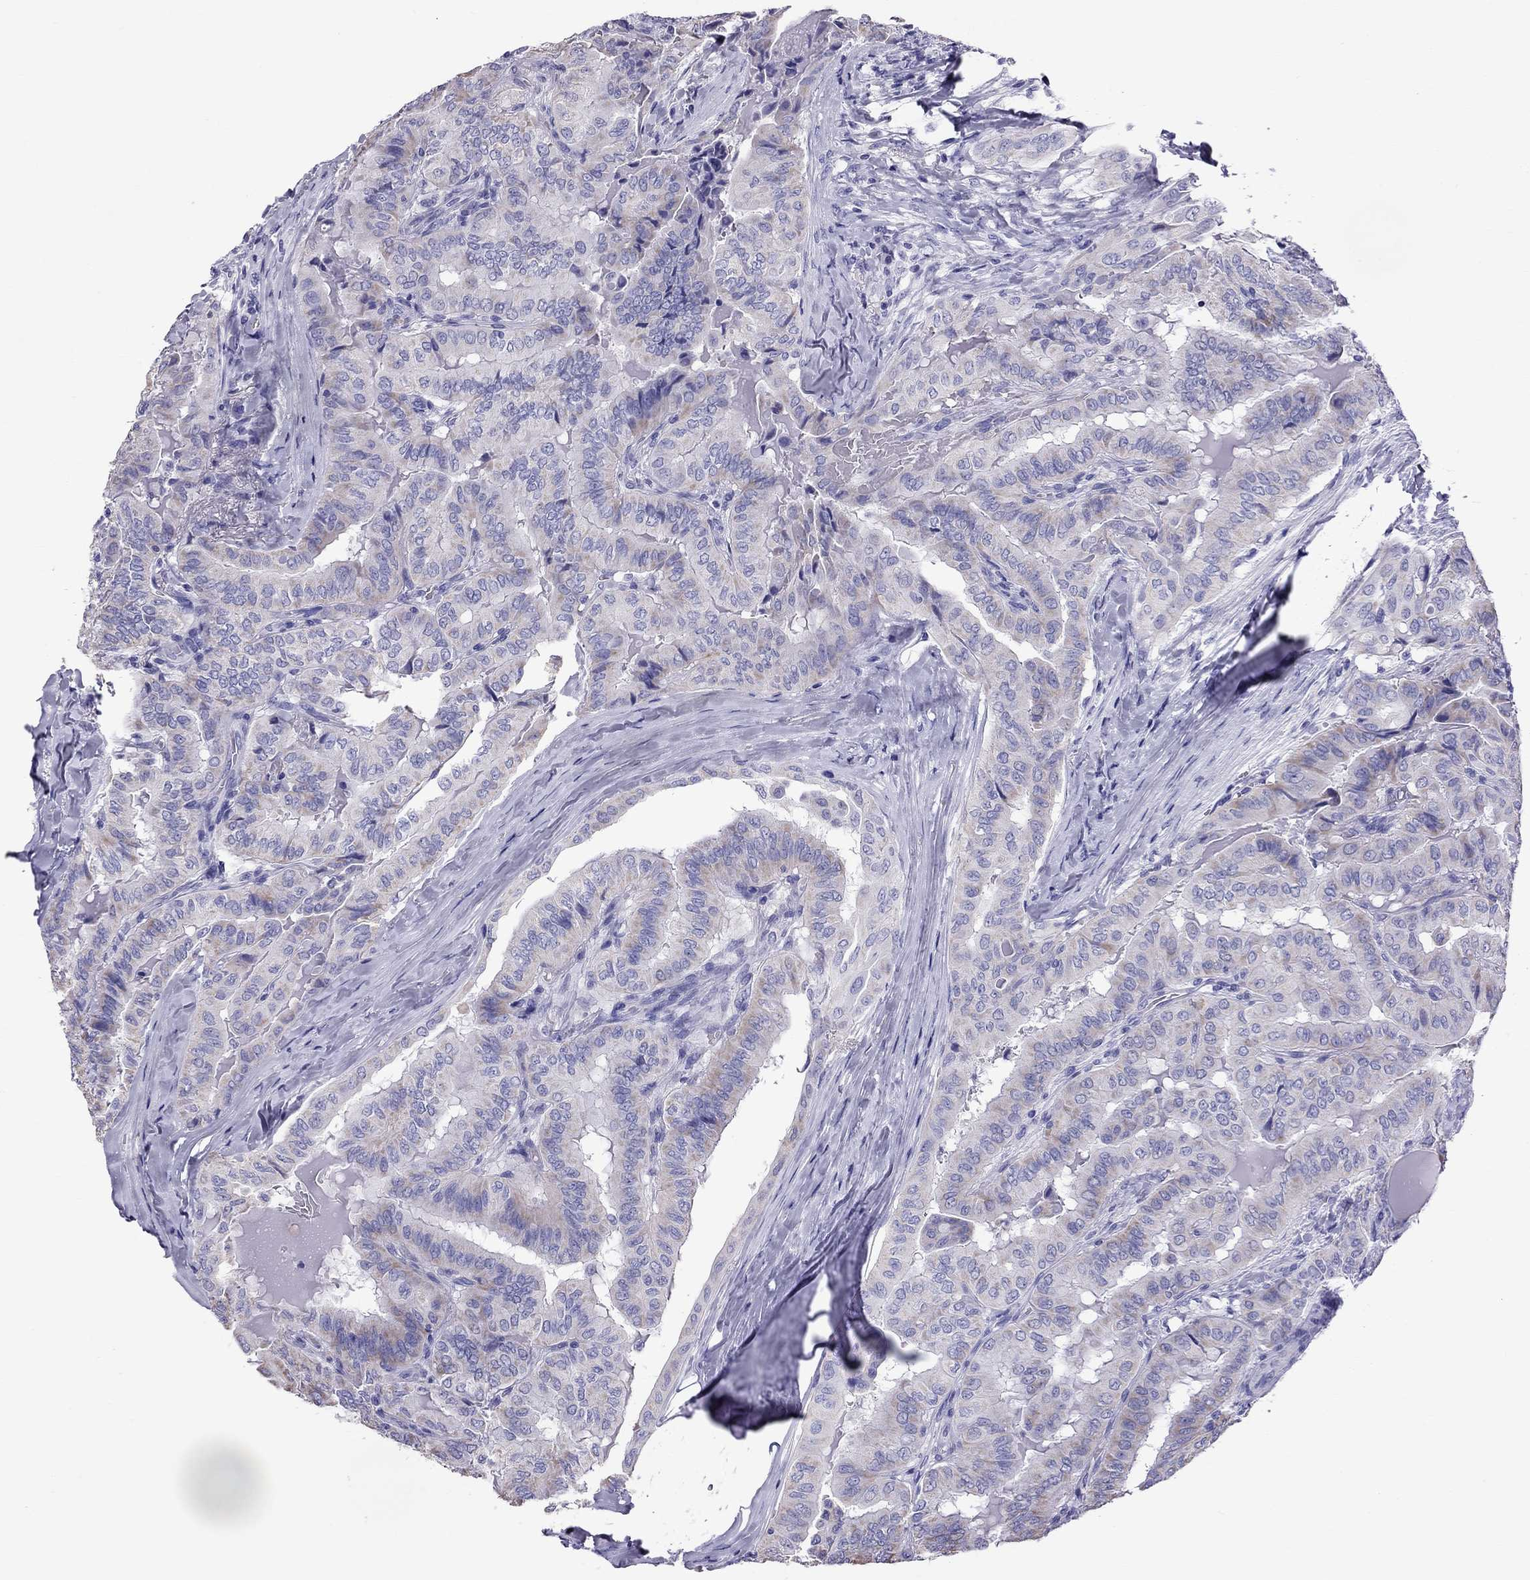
{"staining": {"intensity": "weak", "quantity": "<25%", "location": "cytoplasmic/membranous"}, "tissue": "thyroid cancer", "cell_type": "Tumor cells", "image_type": "cancer", "snomed": [{"axis": "morphology", "description": "Papillary adenocarcinoma, NOS"}, {"axis": "topography", "description": "Thyroid gland"}], "caption": "Thyroid papillary adenocarcinoma stained for a protein using immunohistochemistry (IHC) displays no positivity tumor cells.", "gene": "TTLL13", "patient": {"sex": "female", "age": 68}}